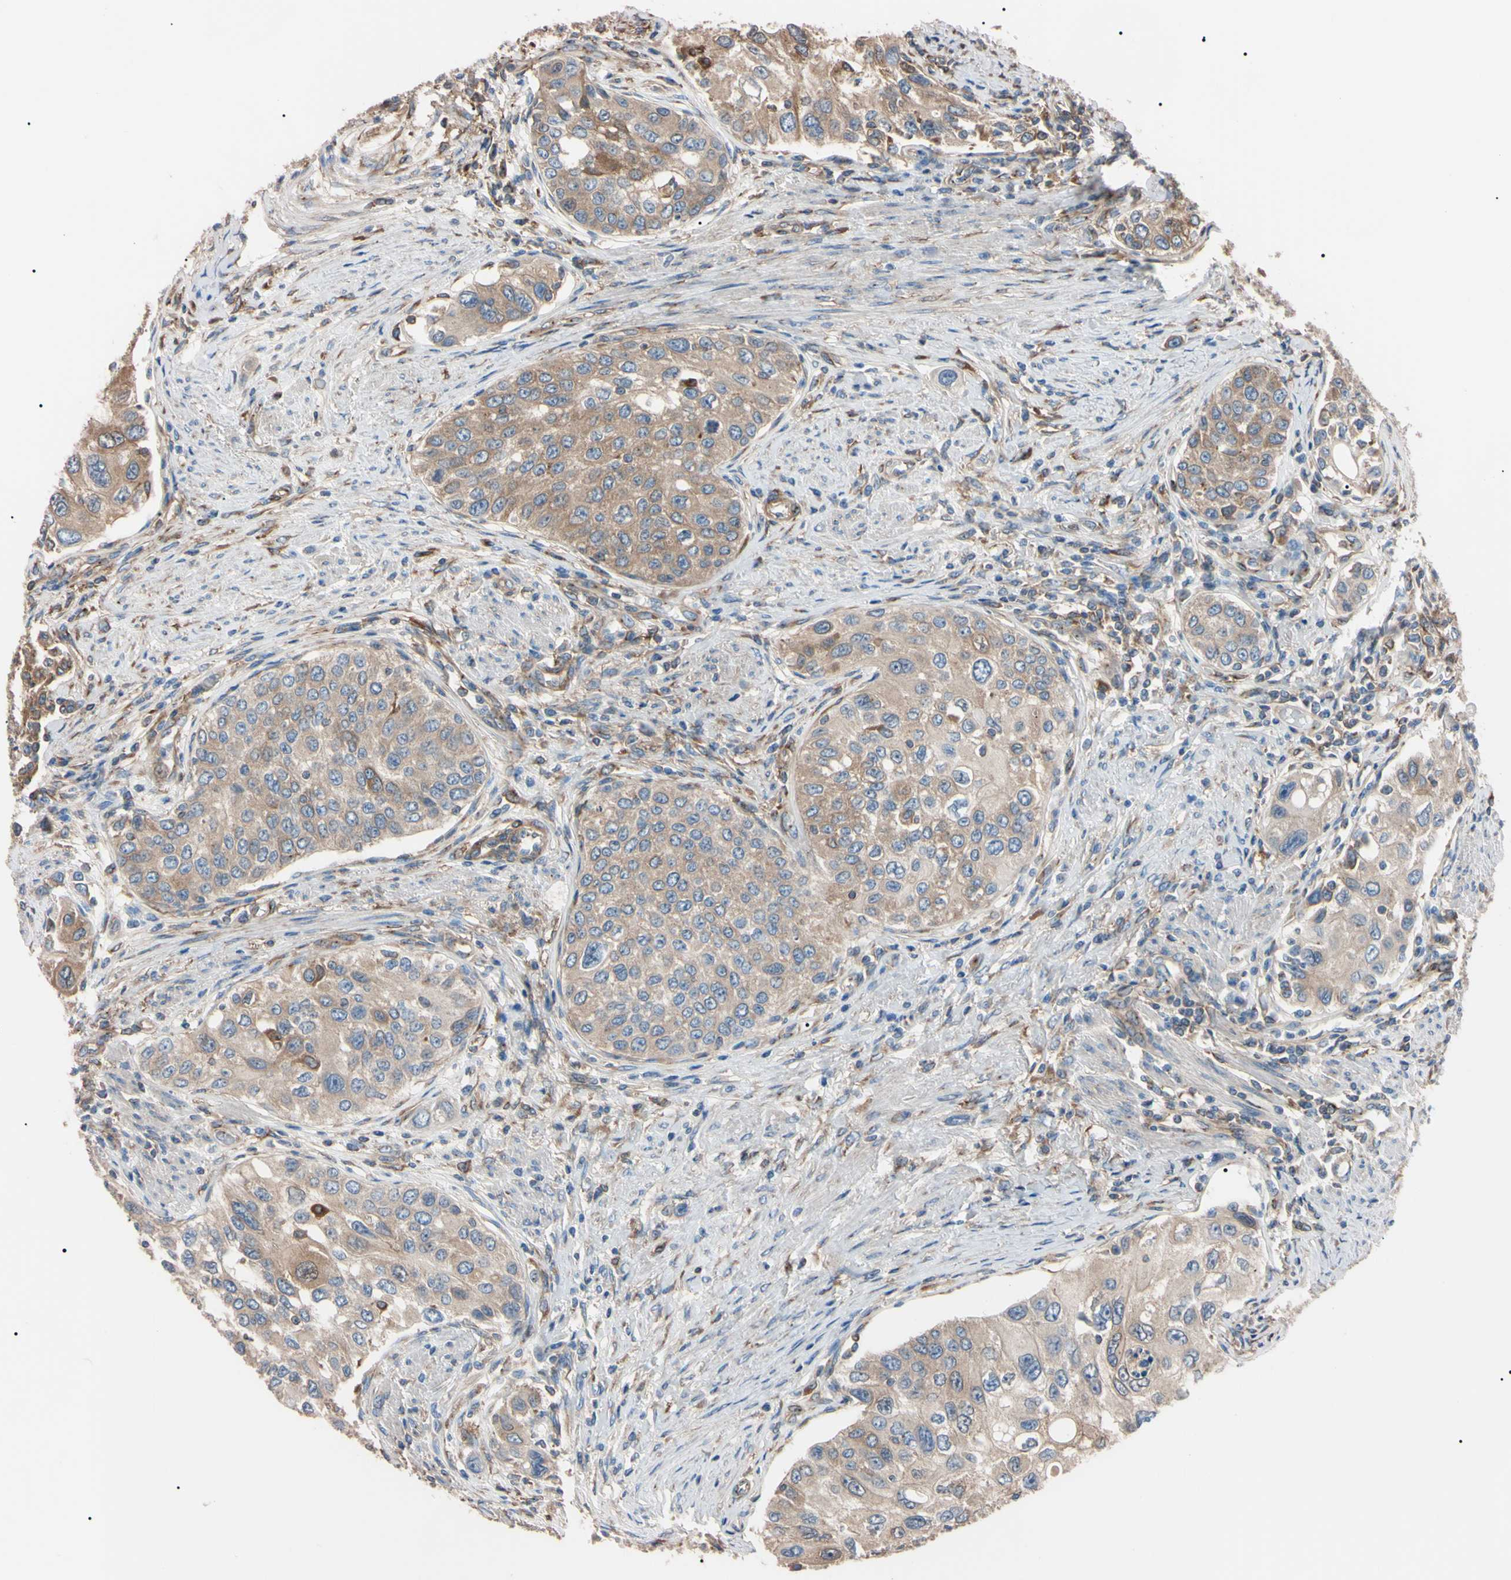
{"staining": {"intensity": "moderate", "quantity": ">75%", "location": "cytoplasmic/membranous"}, "tissue": "urothelial cancer", "cell_type": "Tumor cells", "image_type": "cancer", "snomed": [{"axis": "morphology", "description": "Urothelial carcinoma, High grade"}, {"axis": "topography", "description": "Urinary bladder"}], "caption": "DAB (3,3'-diaminobenzidine) immunohistochemical staining of human urothelial cancer displays moderate cytoplasmic/membranous protein positivity in approximately >75% of tumor cells.", "gene": "PRKACA", "patient": {"sex": "female", "age": 56}}